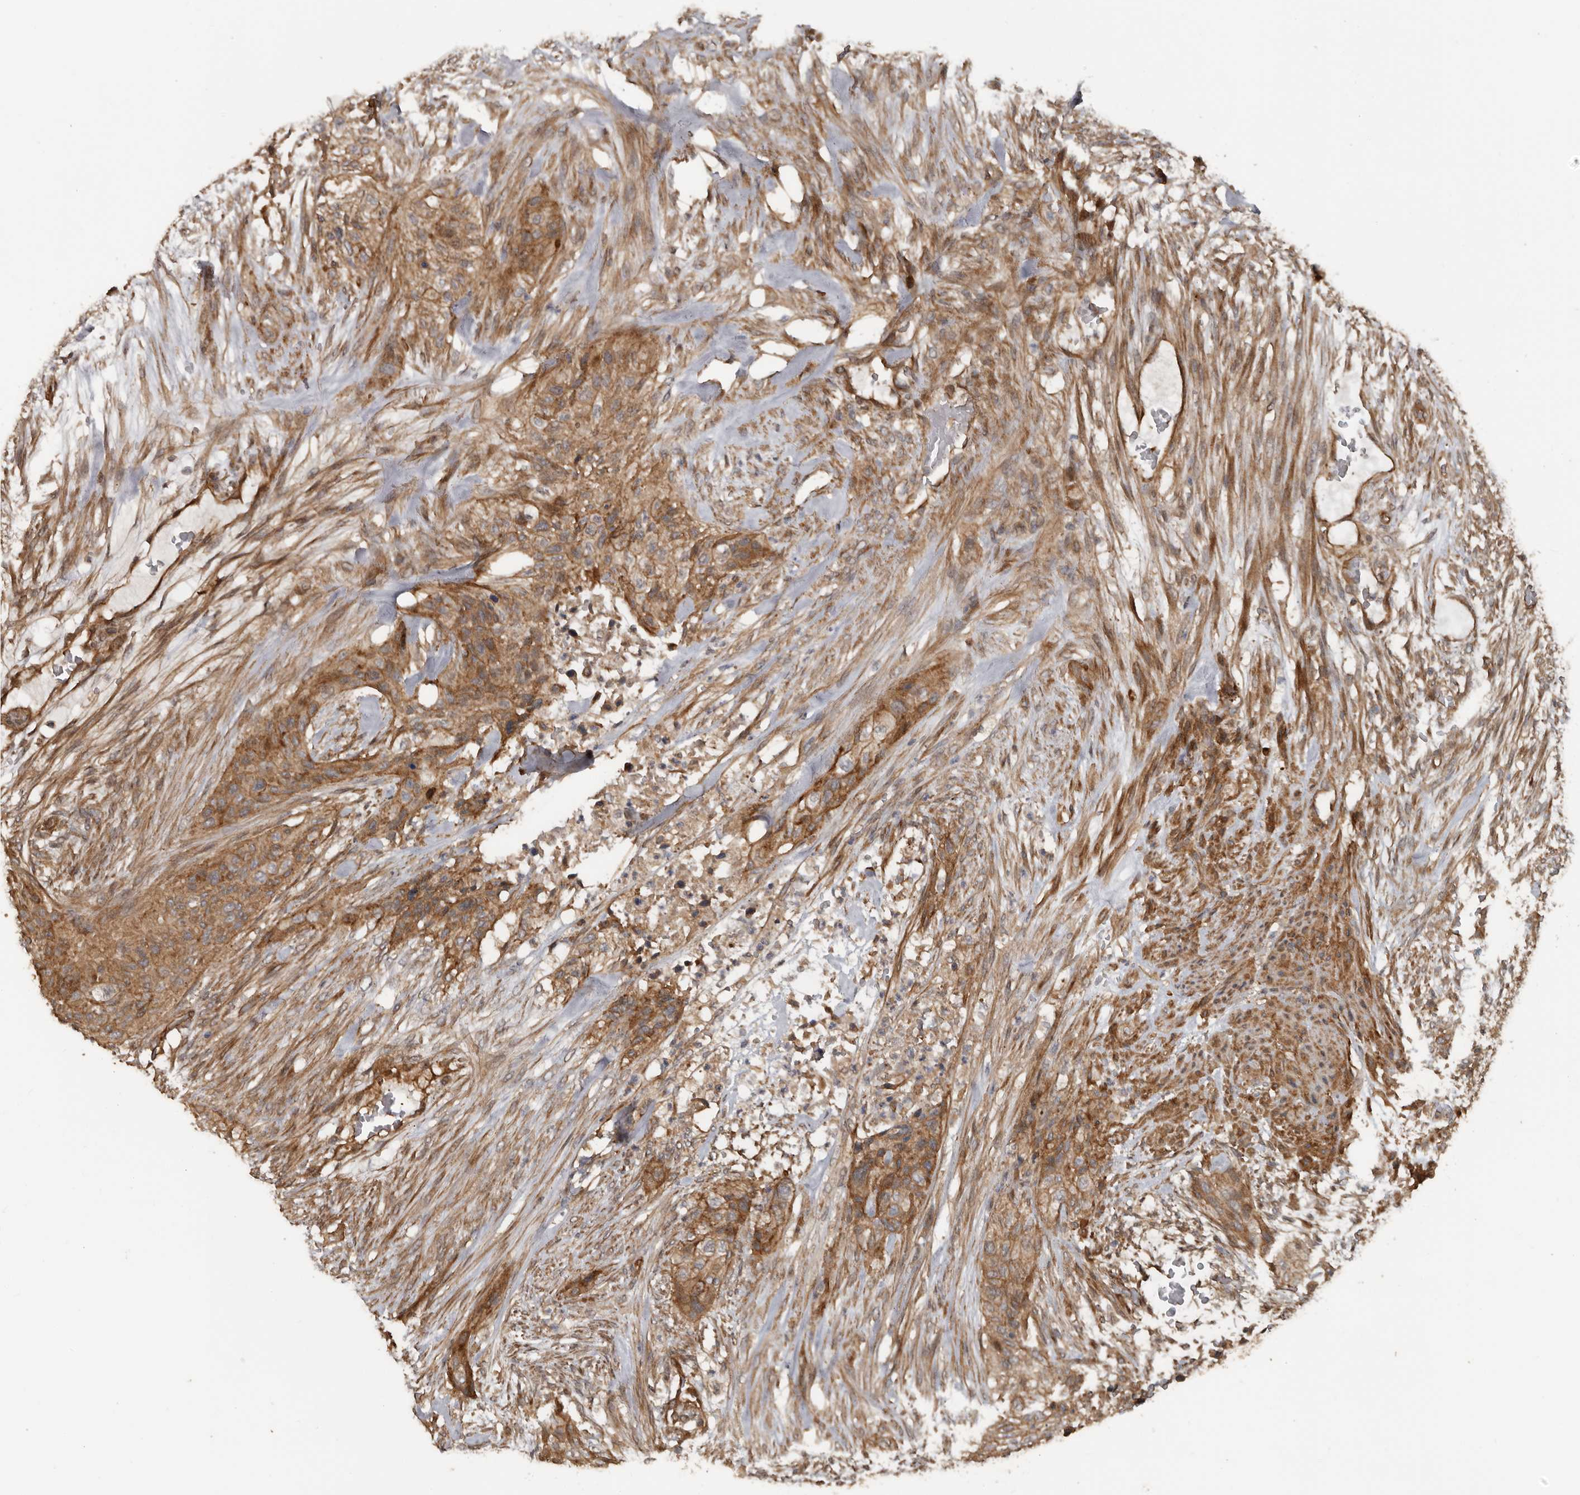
{"staining": {"intensity": "moderate", "quantity": ">75%", "location": "cytoplasmic/membranous"}, "tissue": "urothelial cancer", "cell_type": "Tumor cells", "image_type": "cancer", "snomed": [{"axis": "morphology", "description": "Urothelial carcinoma, High grade"}, {"axis": "topography", "description": "Urinary bladder"}], "caption": "Immunohistochemical staining of human urothelial carcinoma (high-grade) demonstrates moderate cytoplasmic/membranous protein positivity in approximately >75% of tumor cells.", "gene": "EXOC3L1", "patient": {"sex": "male", "age": 35}}